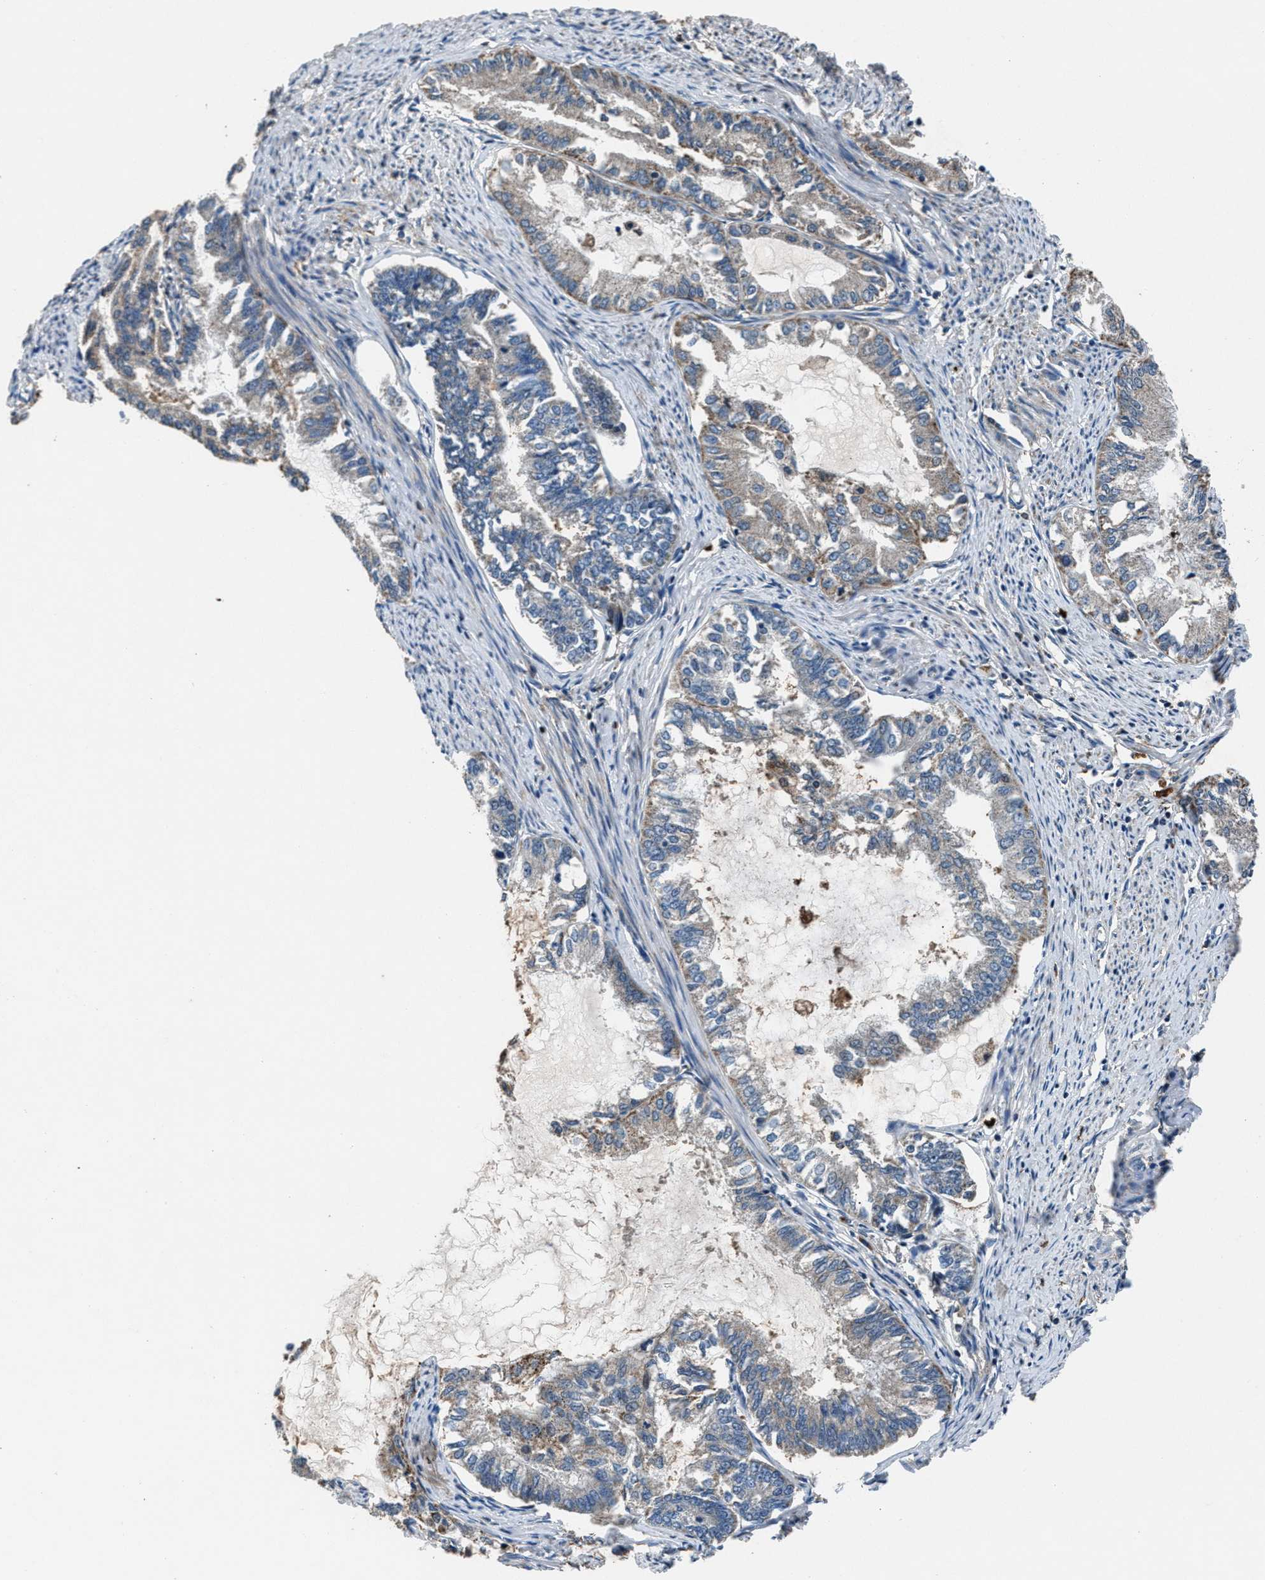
{"staining": {"intensity": "moderate", "quantity": "<25%", "location": "cytoplasmic/membranous"}, "tissue": "endometrial cancer", "cell_type": "Tumor cells", "image_type": "cancer", "snomed": [{"axis": "morphology", "description": "Adenocarcinoma, NOS"}, {"axis": "topography", "description": "Endometrium"}], "caption": "Immunohistochemical staining of endometrial cancer shows moderate cytoplasmic/membranous protein staining in about <25% of tumor cells. Nuclei are stained in blue.", "gene": "FAM221A", "patient": {"sex": "female", "age": 86}}